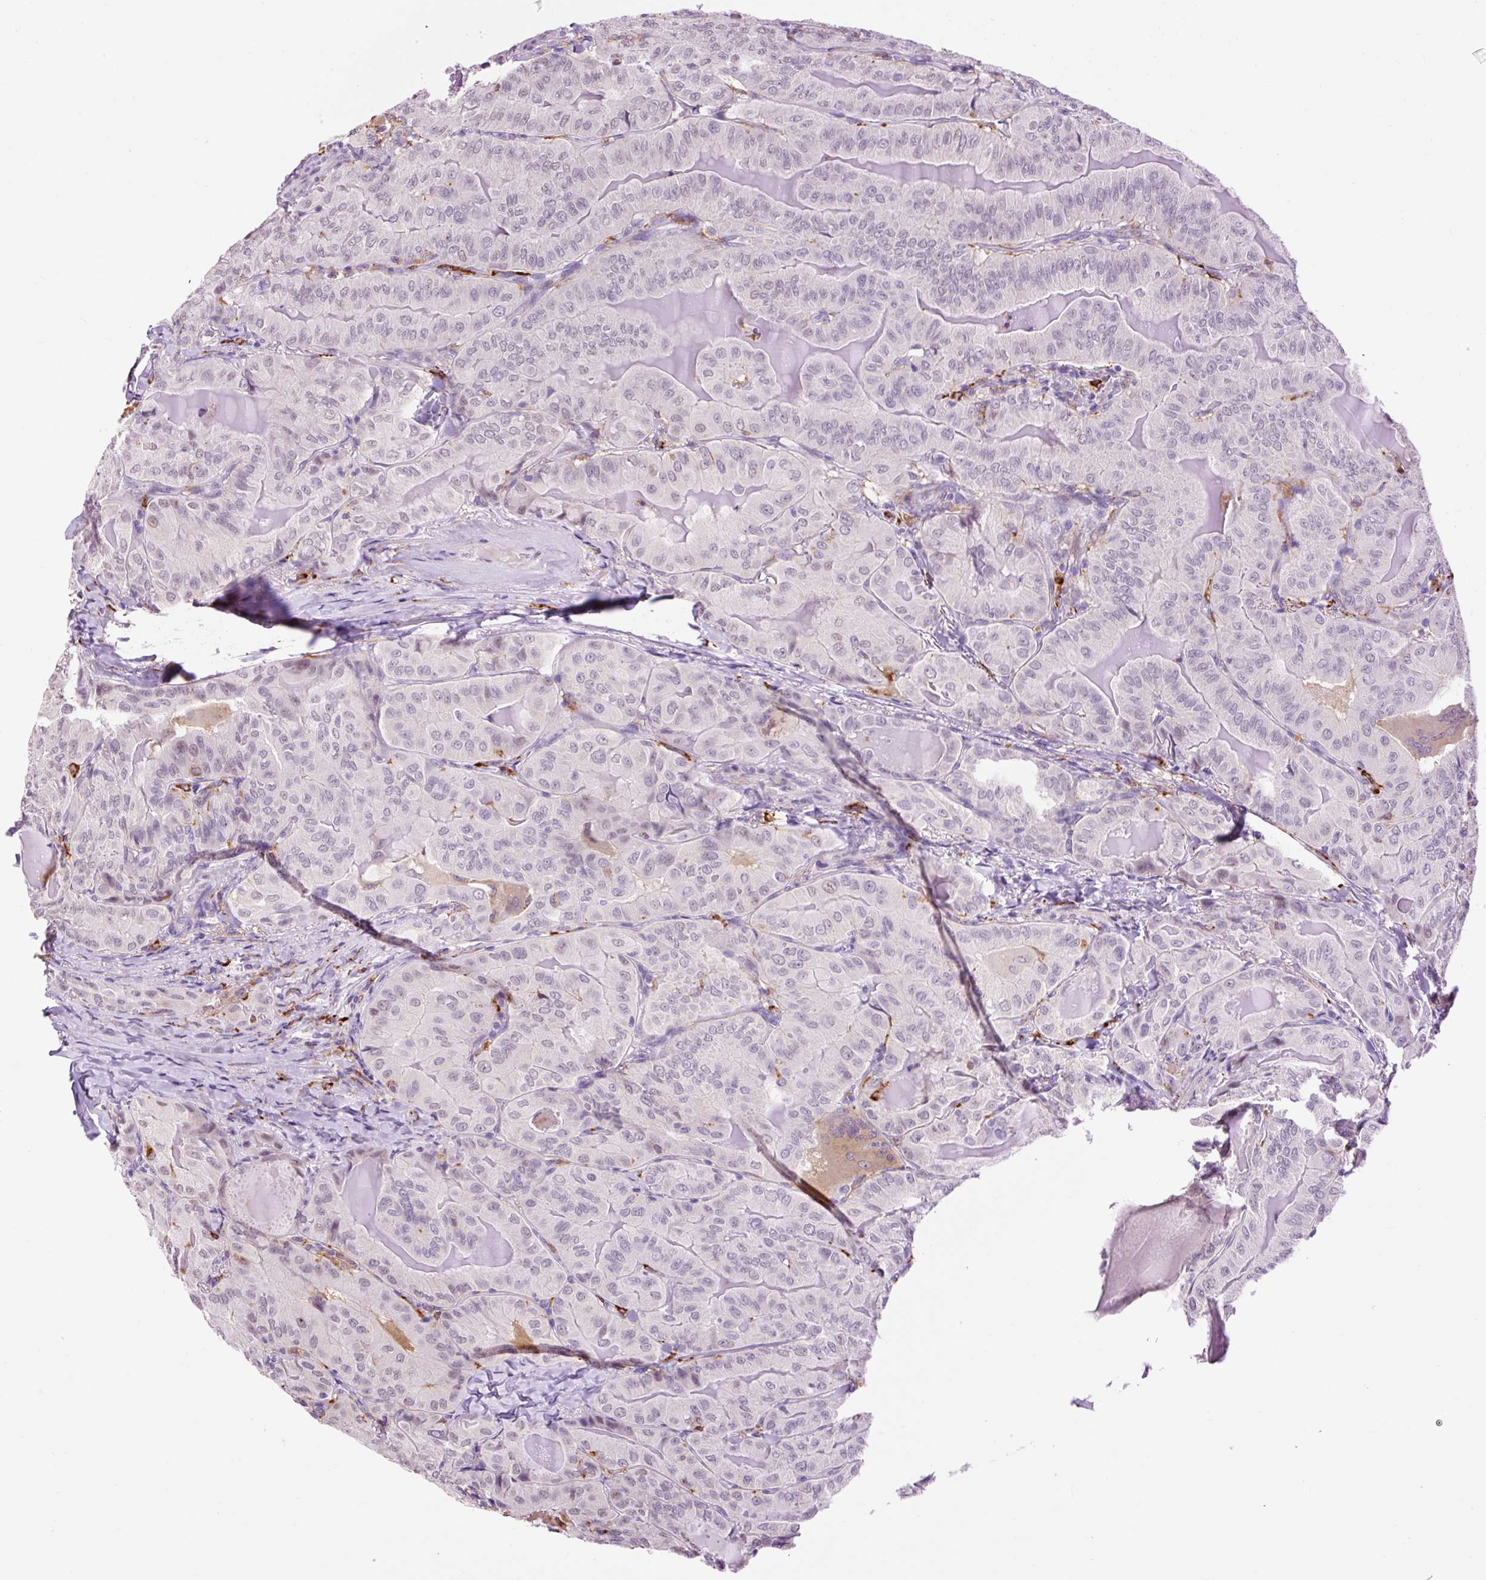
{"staining": {"intensity": "negative", "quantity": "none", "location": "none"}, "tissue": "thyroid cancer", "cell_type": "Tumor cells", "image_type": "cancer", "snomed": [{"axis": "morphology", "description": "Papillary adenocarcinoma, NOS"}, {"axis": "topography", "description": "Thyroid gland"}], "caption": "The histopathology image reveals no staining of tumor cells in papillary adenocarcinoma (thyroid). (Immunohistochemistry, brightfield microscopy, high magnification).", "gene": "LY86", "patient": {"sex": "female", "age": 68}}